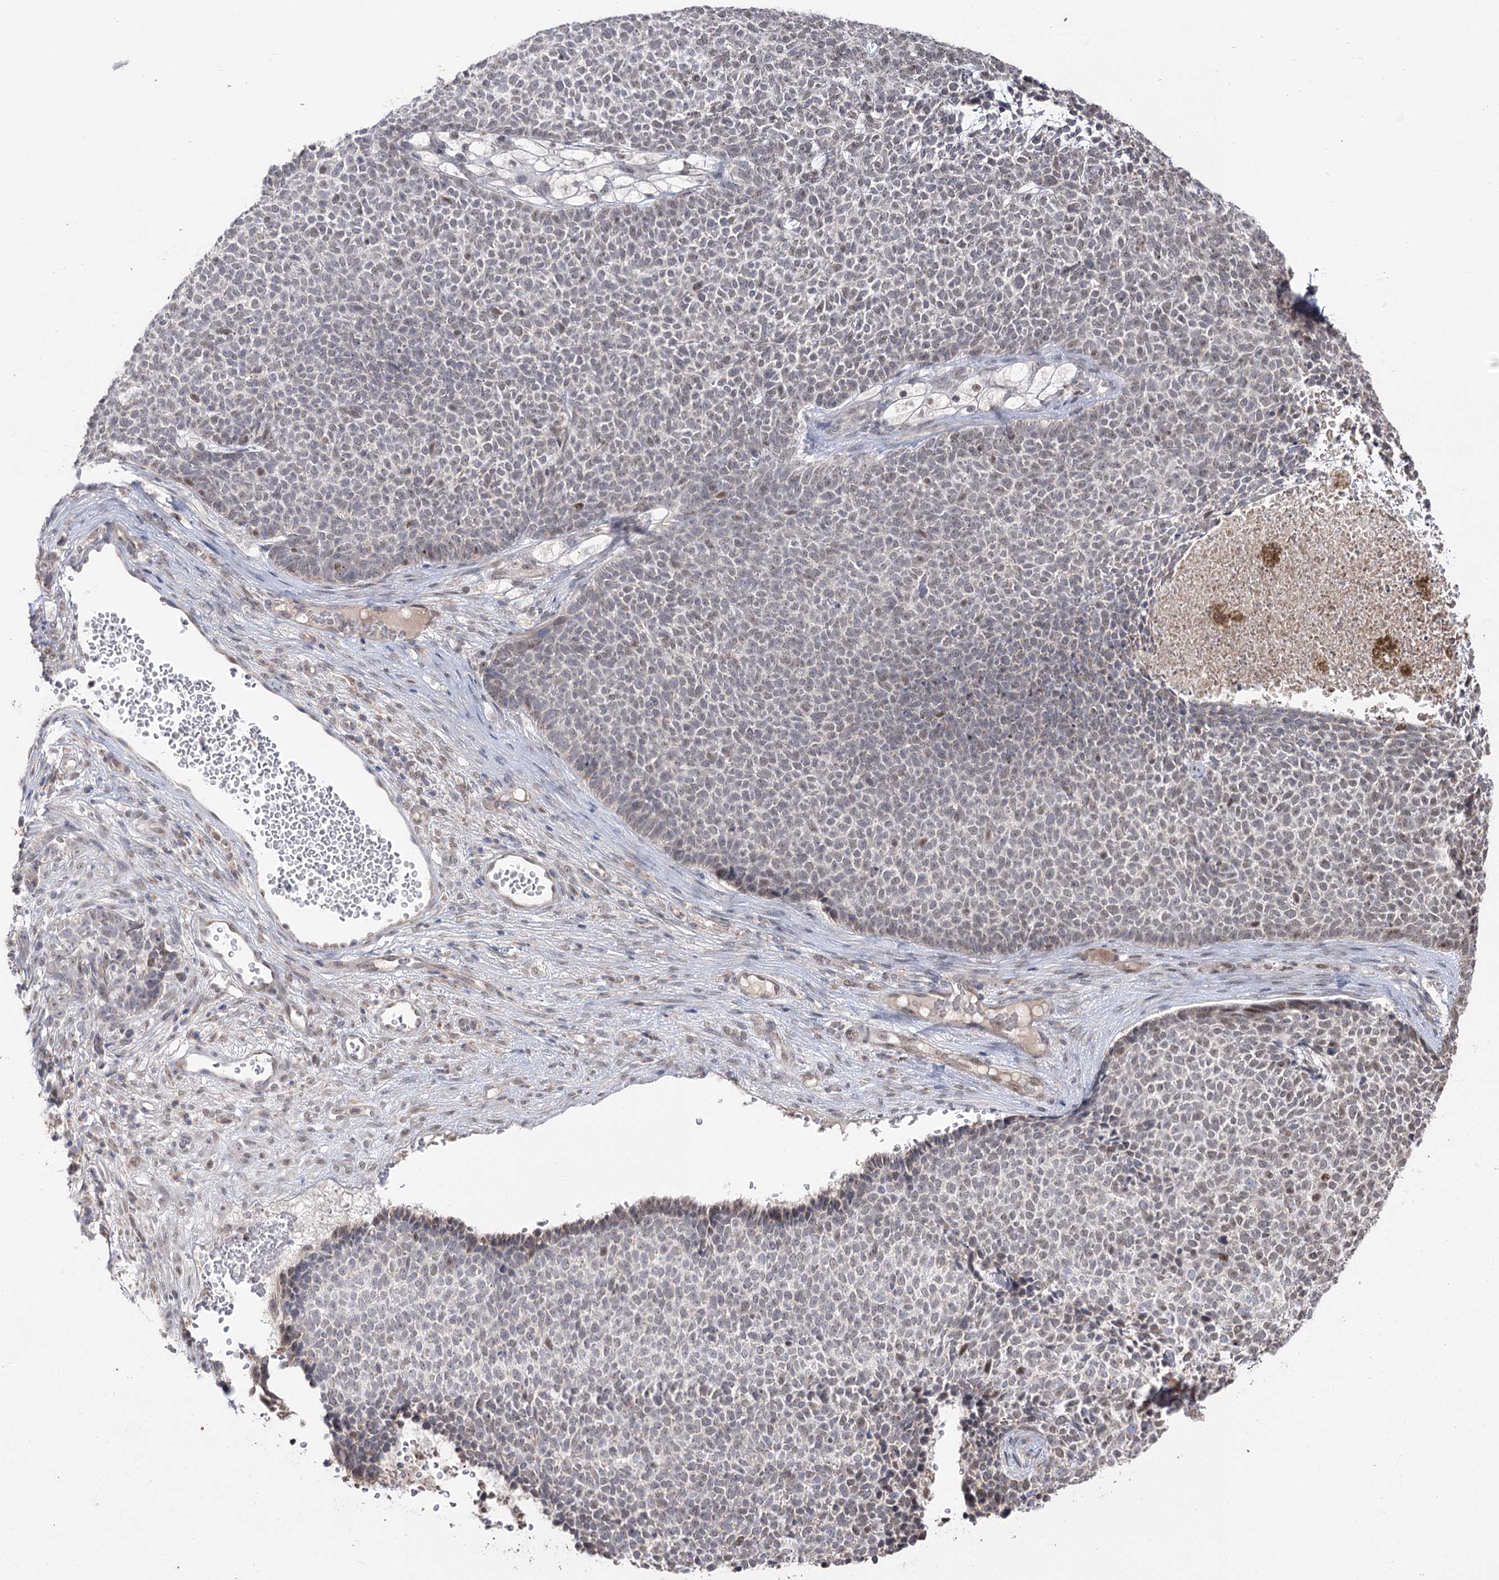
{"staining": {"intensity": "negative", "quantity": "none", "location": "none"}, "tissue": "skin cancer", "cell_type": "Tumor cells", "image_type": "cancer", "snomed": [{"axis": "morphology", "description": "Basal cell carcinoma"}, {"axis": "topography", "description": "Skin"}], "caption": "High power microscopy image of an immunohistochemistry (IHC) histopathology image of skin cancer (basal cell carcinoma), revealing no significant expression in tumor cells.", "gene": "RUFY4", "patient": {"sex": "female", "age": 84}}